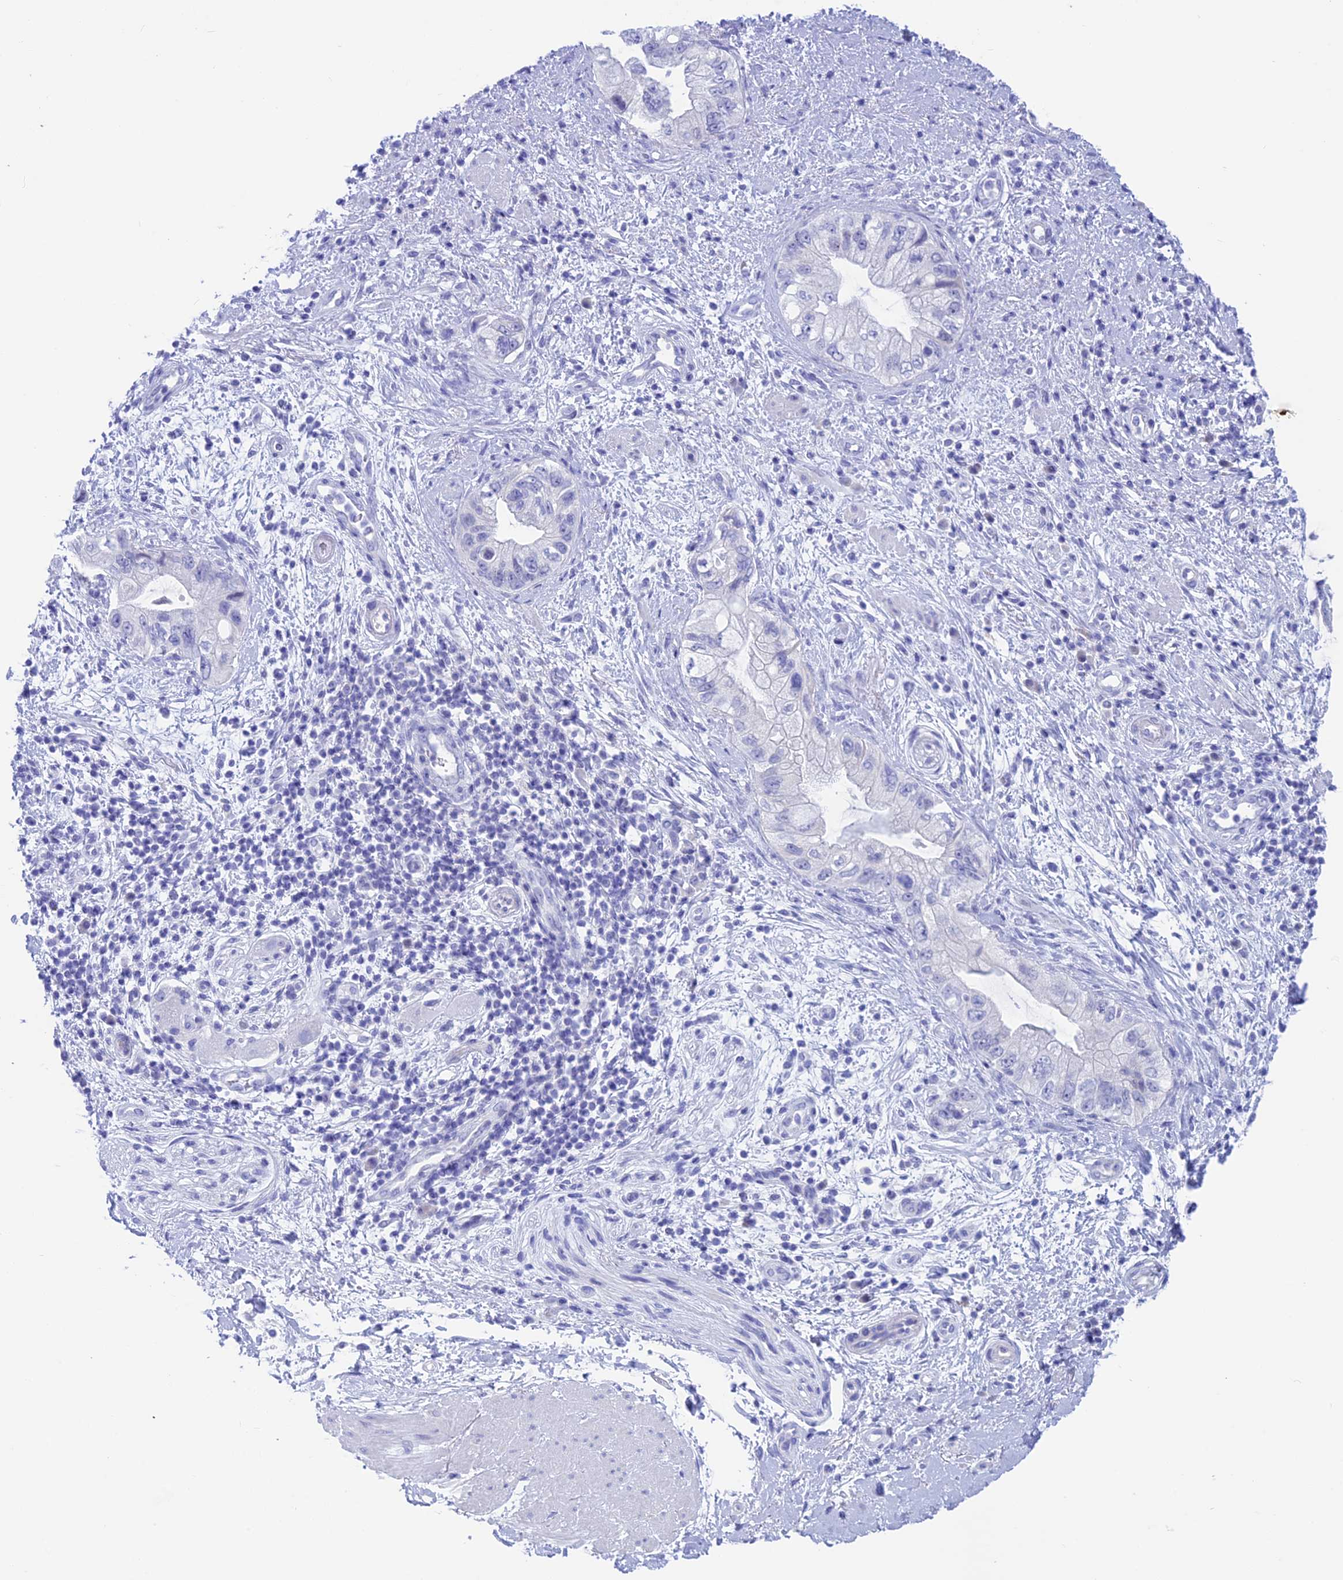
{"staining": {"intensity": "negative", "quantity": "none", "location": "none"}, "tissue": "pancreatic cancer", "cell_type": "Tumor cells", "image_type": "cancer", "snomed": [{"axis": "morphology", "description": "Adenocarcinoma, NOS"}, {"axis": "topography", "description": "Pancreas"}], "caption": "Immunohistochemical staining of human pancreatic cancer (adenocarcinoma) demonstrates no significant staining in tumor cells.", "gene": "SNTN", "patient": {"sex": "female", "age": 73}}